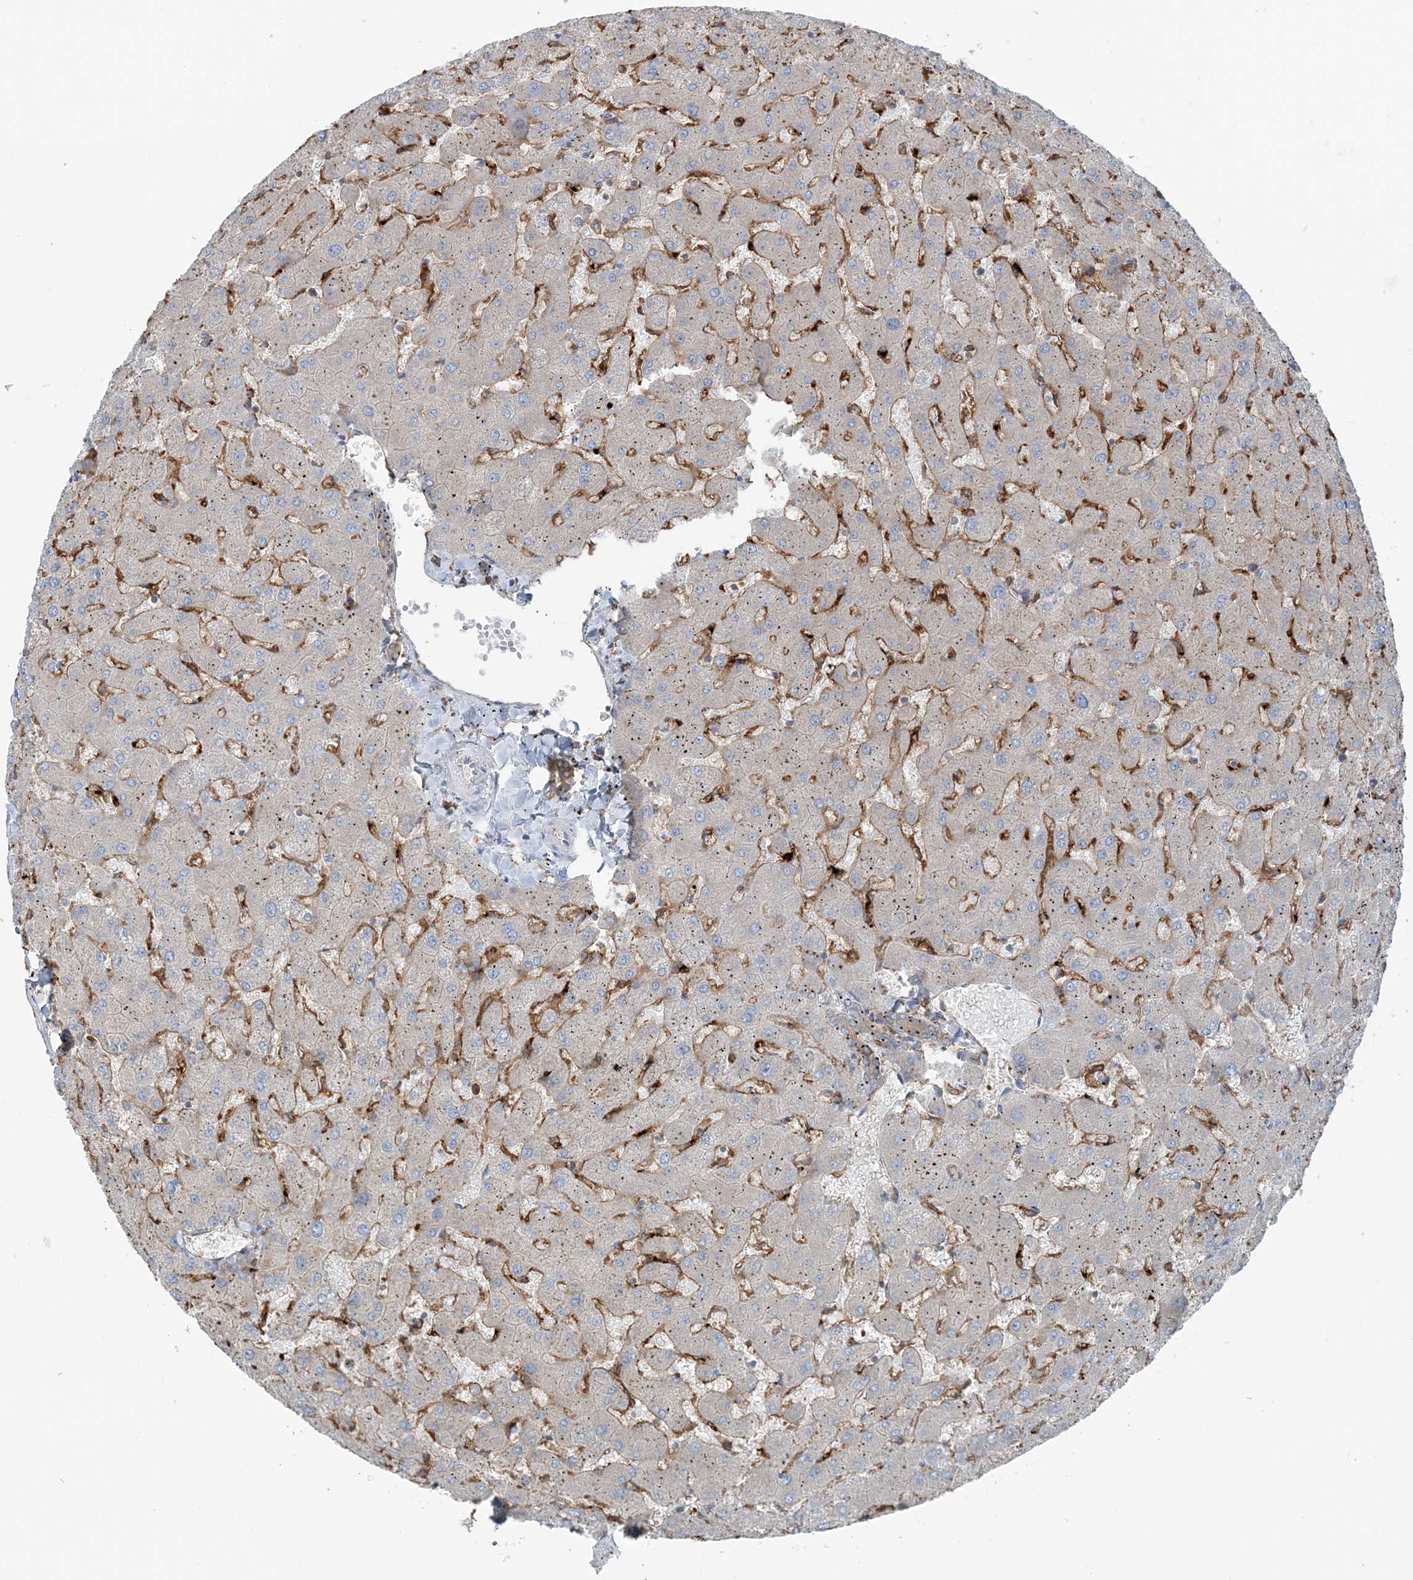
{"staining": {"intensity": "moderate", "quantity": ">75%", "location": "cytoplasmic/membranous"}, "tissue": "liver", "cell_type": "Cholangiocytes", "image_type": "normal", "snomed": [{"axis": "morphology", "description": "Normal tissue, NOS"}, {"axis": "topography", "description": "Liver"}], "caption": "Cholangiocytes reveal medium levels of moderate cytoplasmic/membranous expression in about >75% of cells in benign liver.", "gene": "SNX2", "patient": {"sex": "female", "age": 63}}